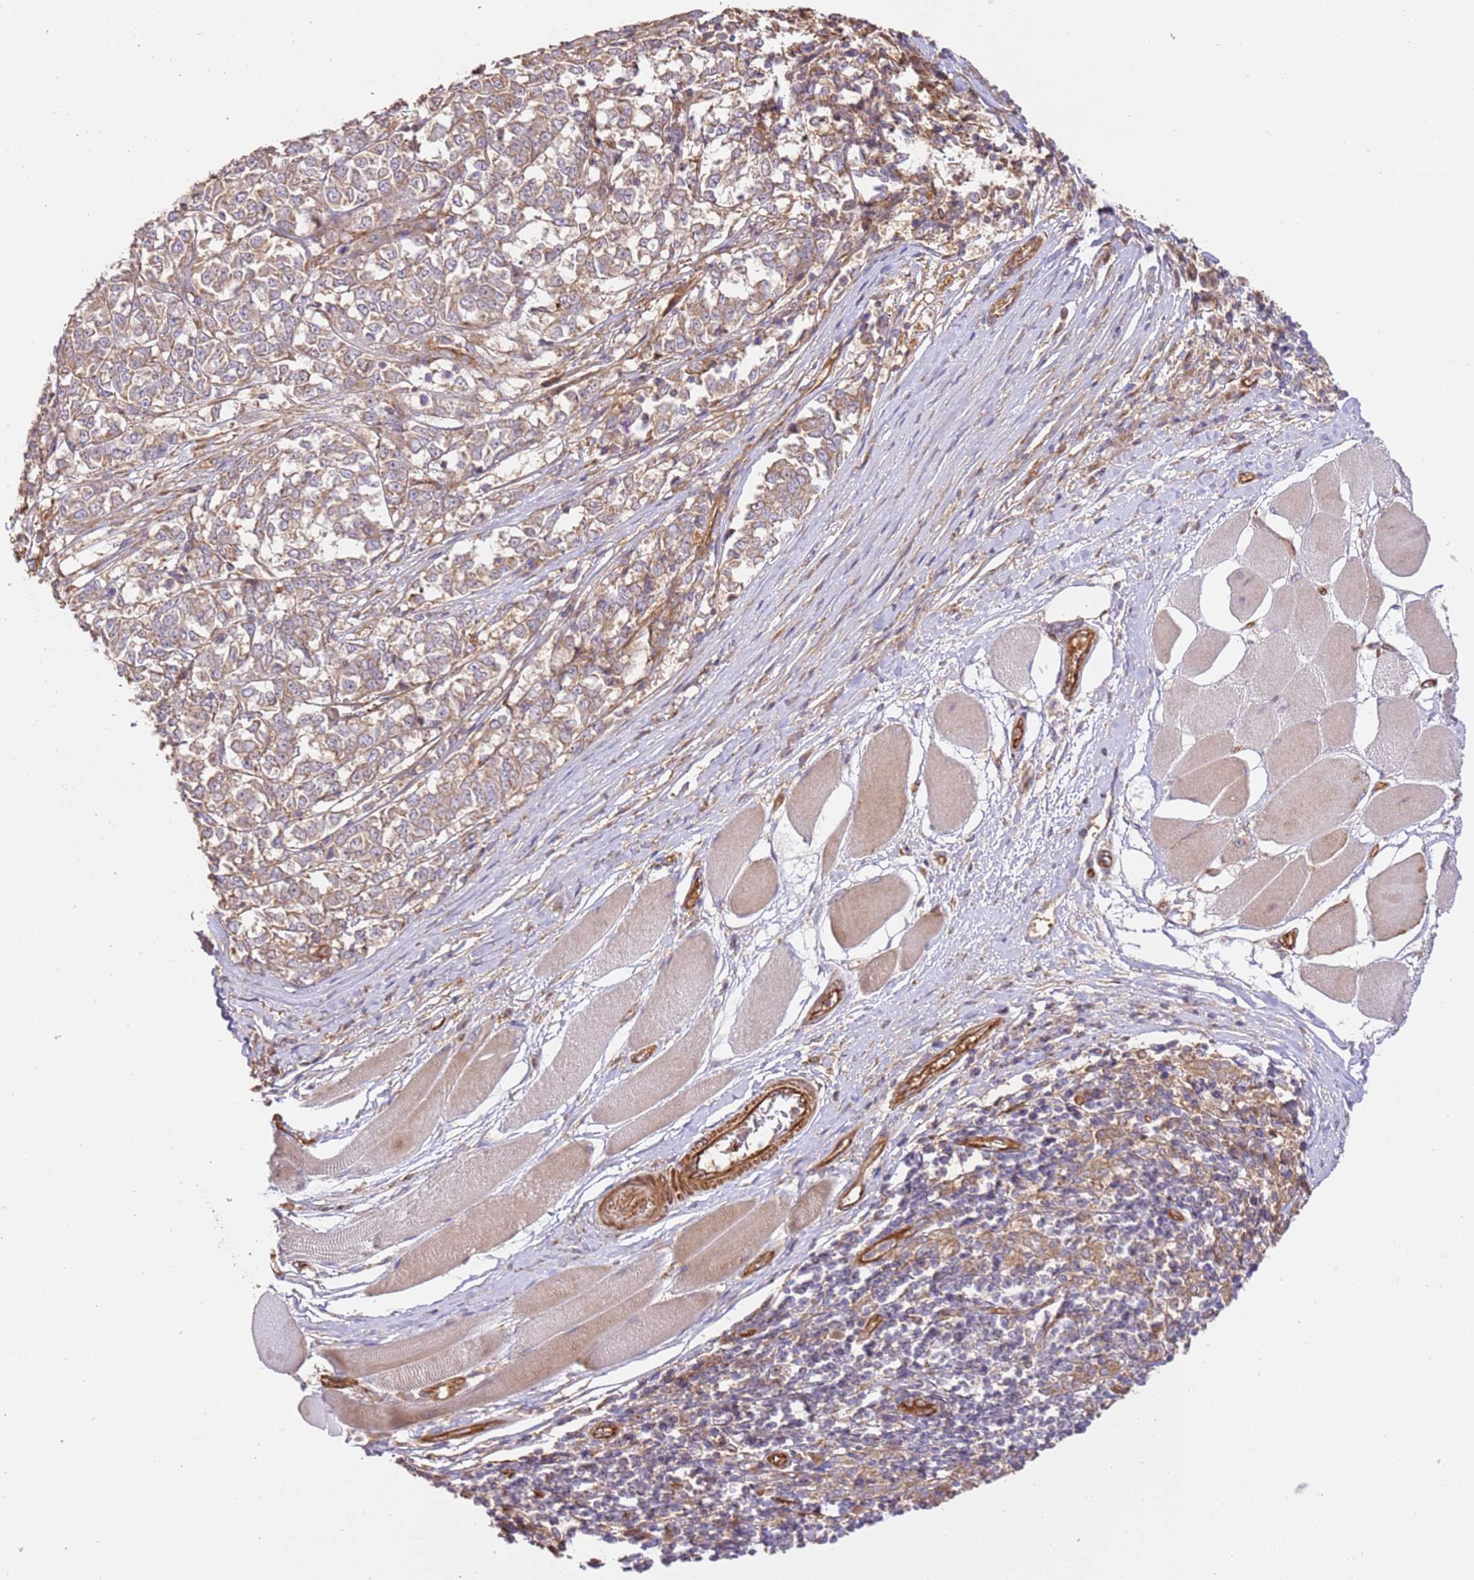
{"staining": {"intensity": "weak", "quantity": ">75%", "location": "cytoplasmic/membranous"}, "tissue": "melanoma", "cell_type": "Tumor cells", "image_type": "cancer", "snomed": [{"axis": "morphology", "description": "Malignant melanoma, NOS"}, {"axis": "topography", "description": "Skin"}], "caption": "This is a histology image of IHC staining of malignant melanoma, which shows weak positivity in the cytoplasmic/membranous of tumor cells.", "gene": "ZBTB39", "patient": {"sex": "female", "age": 72}}